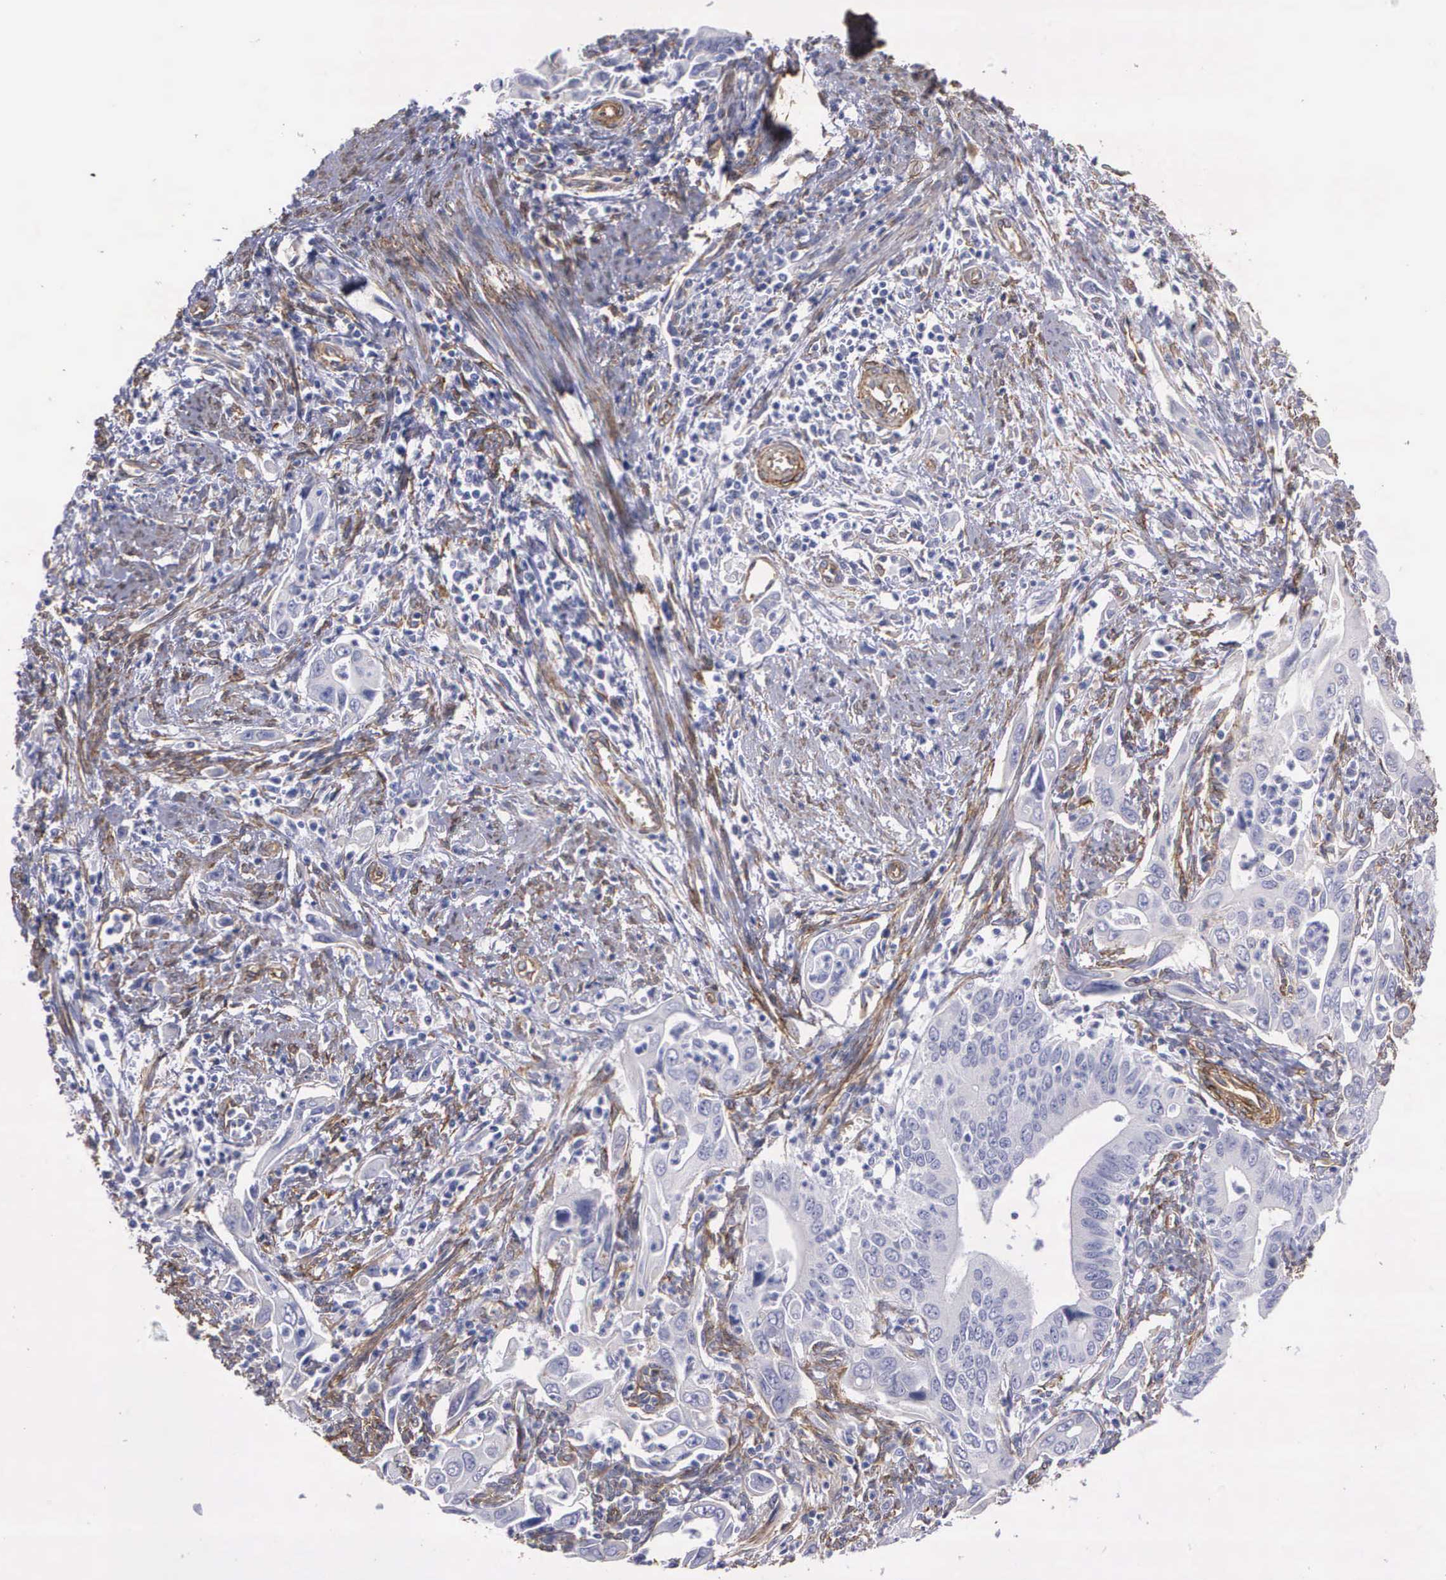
{"staining": {"intensity": "negative", "quantity": "none", "location": "none"}, "tissue": "cervical cancer", "cell_type": "Tumor cells", "image_type": "cancer", "snomed": [{"axis": "morphology", "description": "Normal tissue, NOS"}, {"axis": "morphology", "description": "Adenocarcinoma, NOS"}, {"axis": "topography", "description": "Cervix"}], "caption": "A micrograph of human cervical cancer is negative for staining in tumor cells.", "gene": "MAGEB10", "patient": {"sex": "female", "age": 34}}